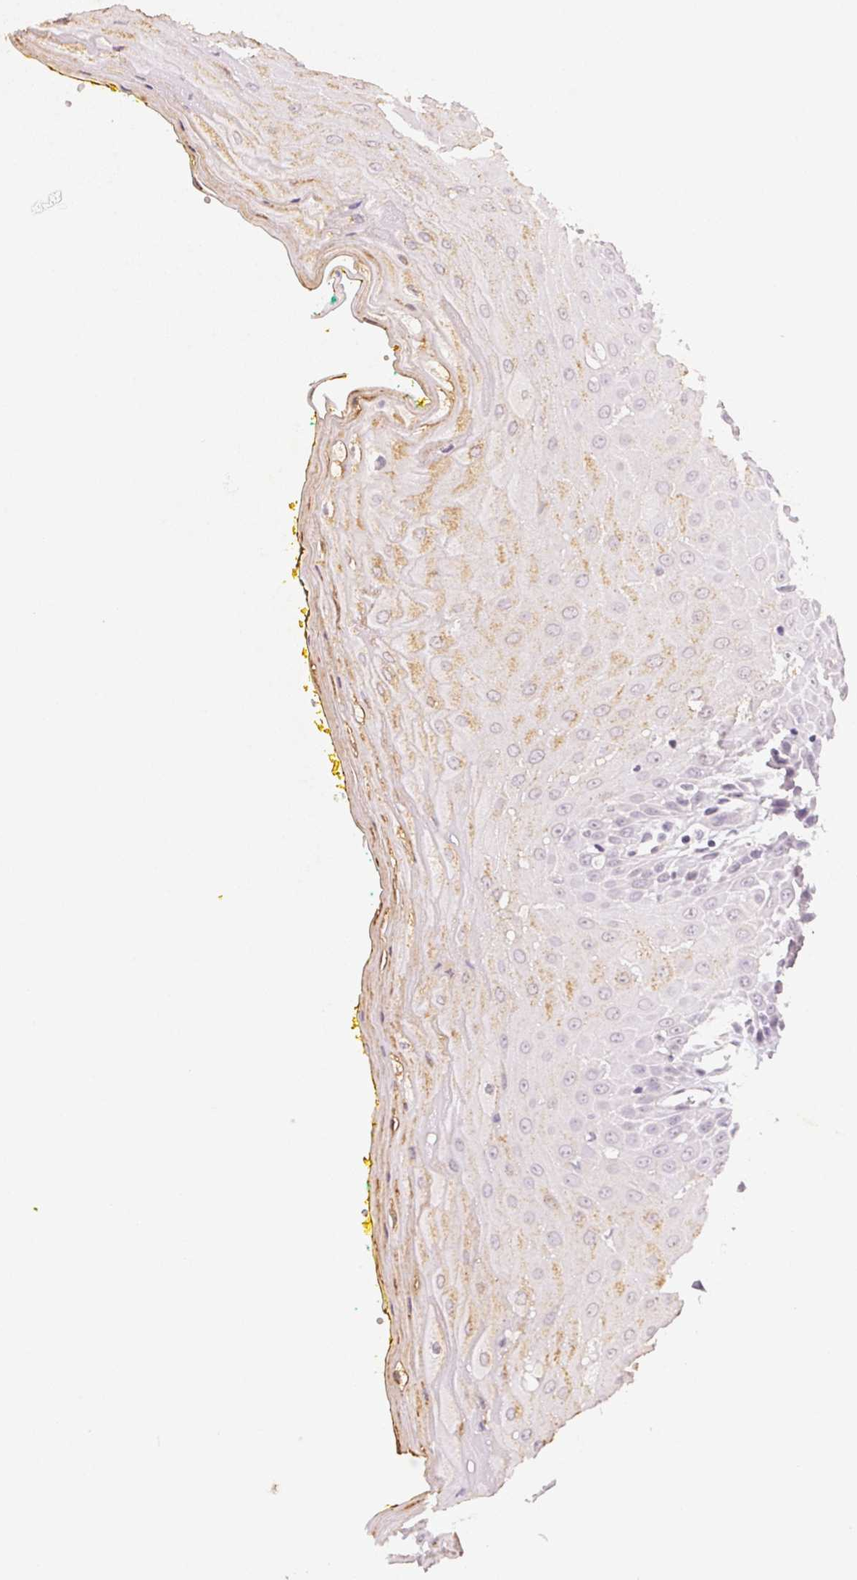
{"staining": {"intensity": "weak", "quantity": "<25%", "location": "cytoplasmic/membranous"}, "tissue": "oral mucosa", "cell_type": "Squamous epithelial cells", "image_type": "normal", "snomed": [{"axis": "morphology", "description": "Normal tissue, NOS"}, {"axis": "morphology", "description": "Squamous cell carcinoma, NOS"}, {"axis": "topography", "description": "Oral tissue"}, {"axis": "topography", "description": "Head-Neck"}], "caption": "IHC of unremarkable human oral mucosa shows no expression in squamous epithelial cells. Brightfield microscopy of immunohistochemistry stained with DAB (3,3'-diaminobenzidine) (brown) and hematoxylin (blue), captured at high magnification.", "gene": "SMTN", "patient": {"sex": "female", "age": 70}}